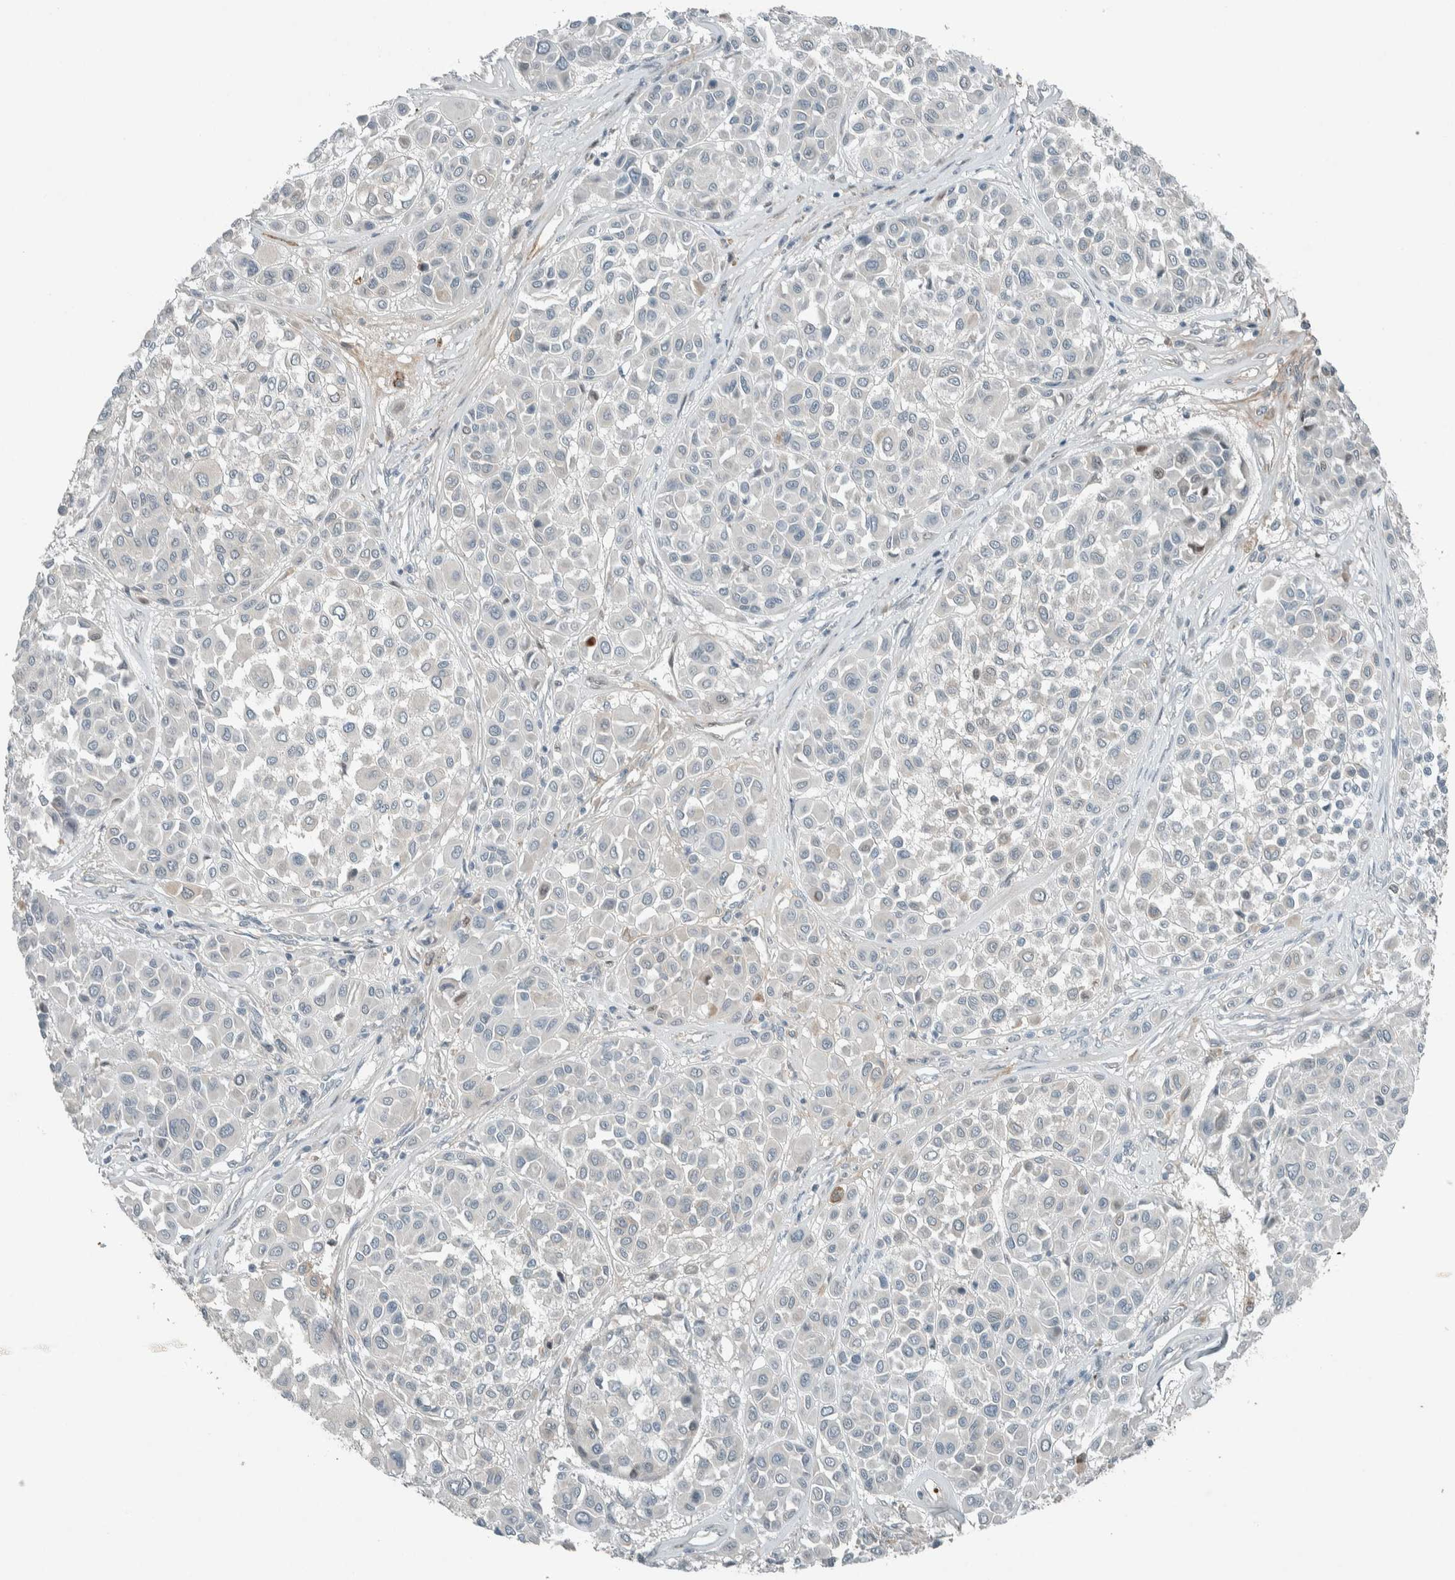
{"staining": {"intensity": "negative", "quantity": "none", "location": "none"}, "tissue": "melanoma", "cell_type": "Tumor cells", "image_type": "cancer", "snomed": [{"axis": "morphology", "description": "Malignant melanoma, Metastatic site"}, {"axis": "topography", "description": "Soft tissue"}], "caption": "Immunohistochemical staining of human malignant melanoma (metastatic site) demonstrates no significant staining in tumor cells.", "gene": "CERCAM", "patient": {"sex": "male", "age": 41}}